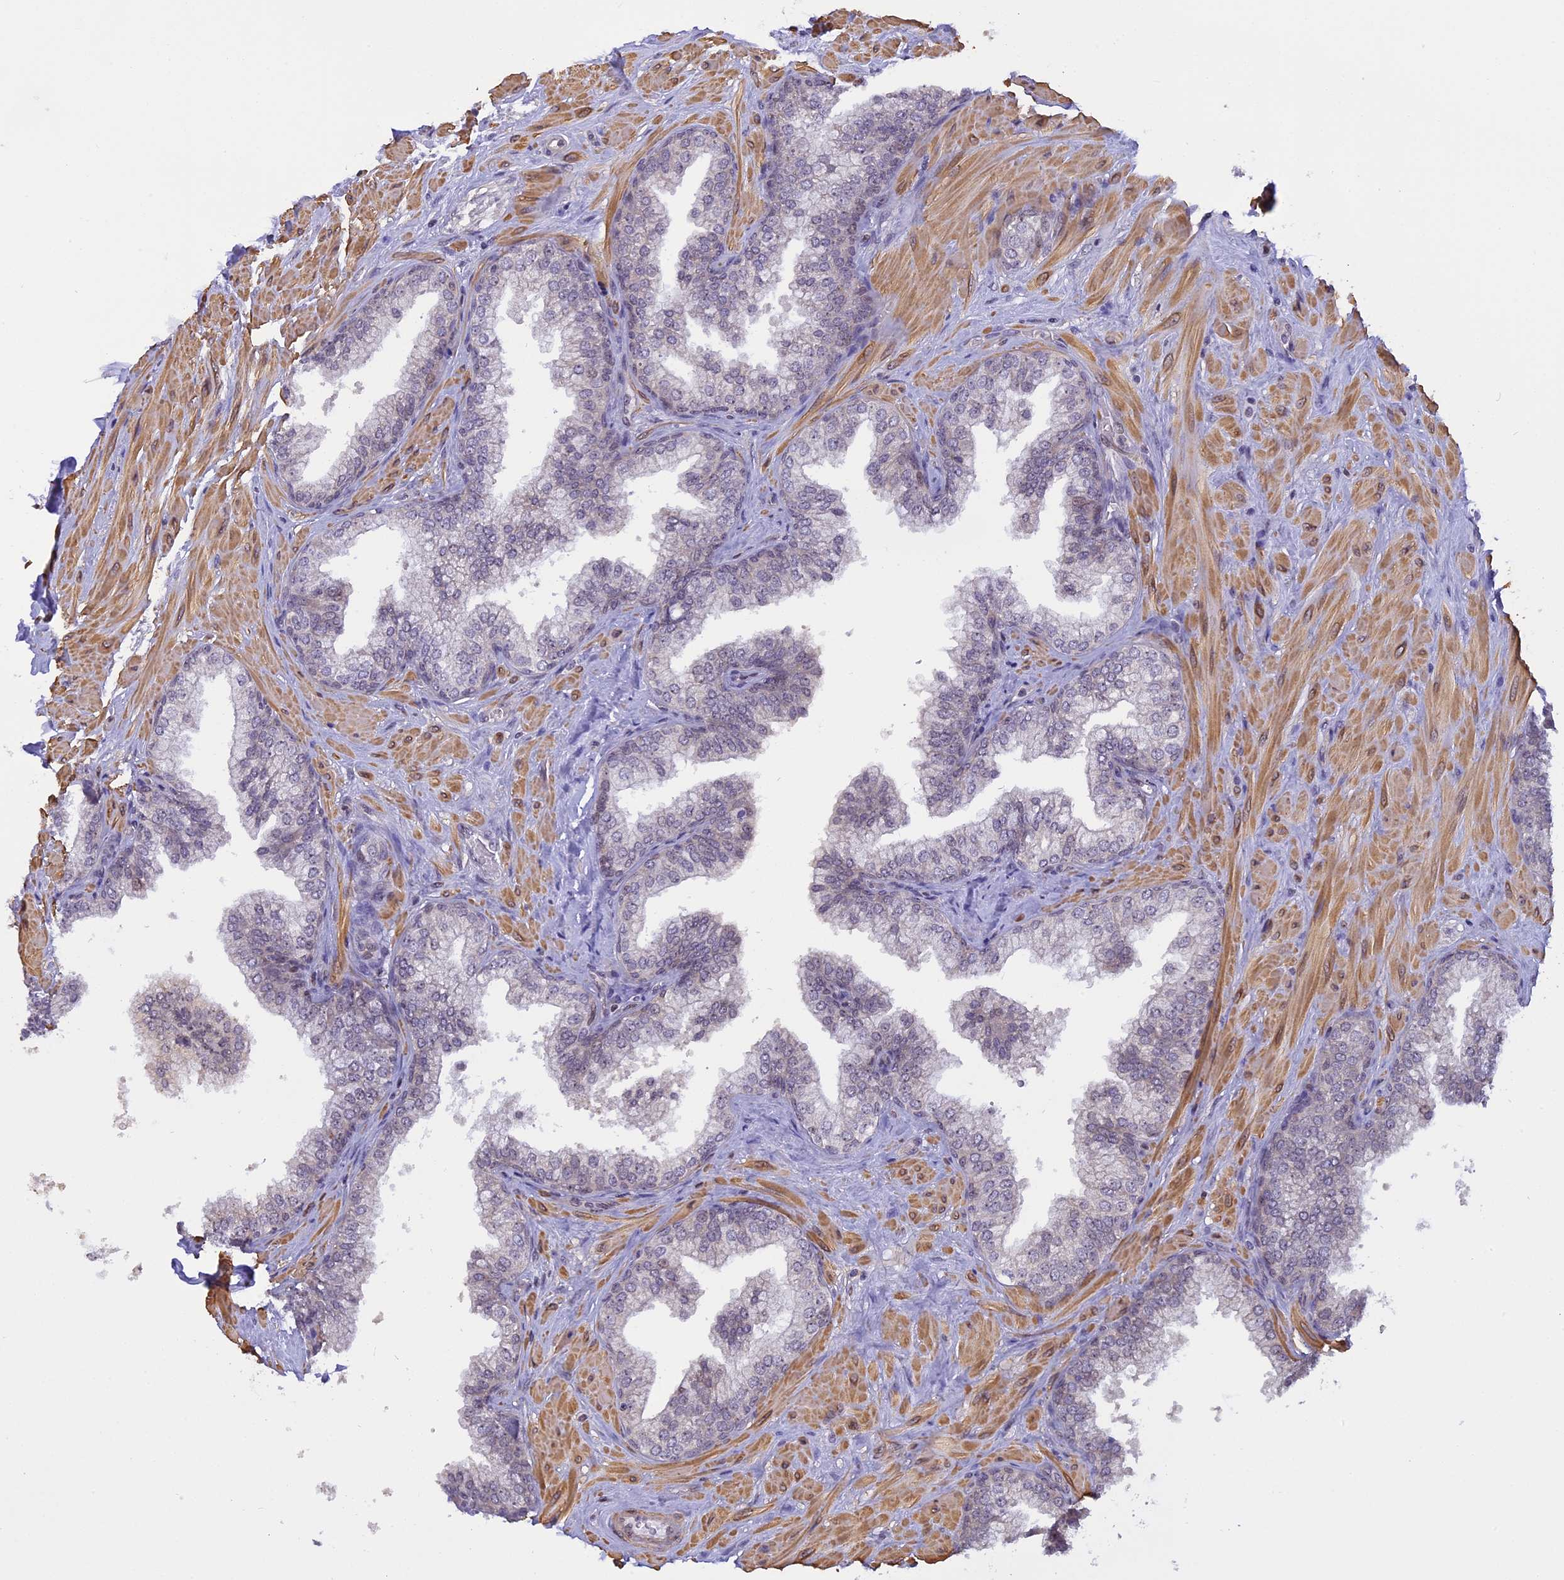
{"staining": {"intensity": "negative", "quantity": "none", "location": "none"}, "tissue": "prostate", "cell_type": "Glandular cells", "image_type": "normal", "snomed": [{"axis": "morphology", "description": "Normal tissue, NOS"}, {"axis": "topography", "description": "Prostate"}], "caption": "This micrograph is of unremarkable prostate stained with immunohistochemistry to label a protein in brown with the nuclei are counter-stained blue. There is no positivity in glandular cells. (Stains: DAB immunohistochemistry with hematoxylin counter stain, Microscopy: brightfield microscopy at high magnification).", "gene": "MGA", "patient": {"sex": "male", "age": 60}}